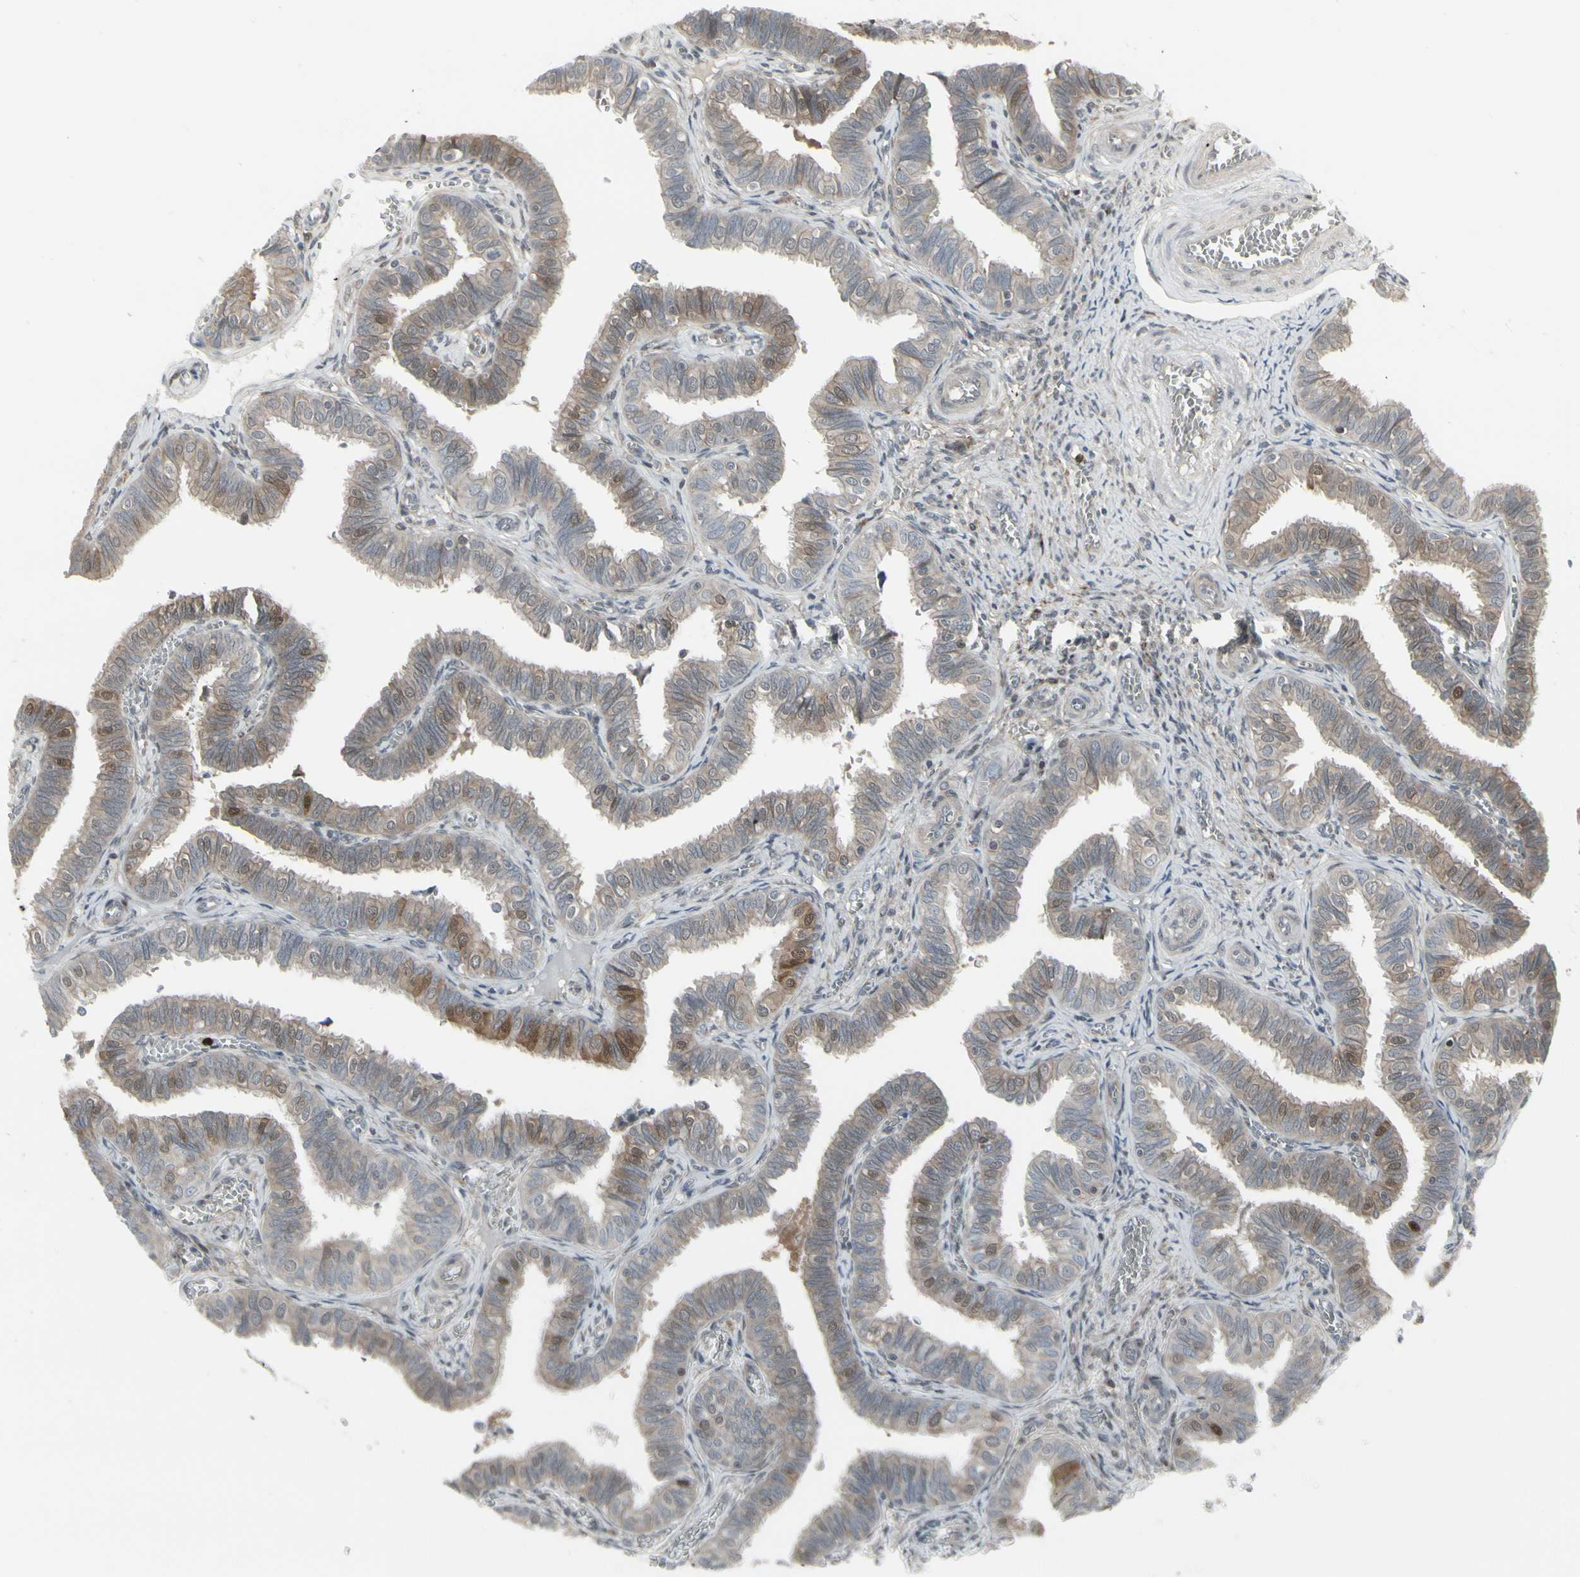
{"staining": {"intensity": "moderate", "quantity": "25%-75%", "location": "cytoplasmic/membranous,nuclear"}, "tissue": "fallopian tube", "cell_type": "Glandular cells", "image_type": "normal", "snomed": [{"axis": "morphology", "description": "Normal tissue, NOS"}, {"axis": "topography", "description": "Fallopian tube"}], "caption": "Immunohistochemical staining of benign fallopian tube reveals medium levels of moderate cytoplasmic/membranous,nuclear positivity in about 25%-75% of glandular cells. (IHC, brightfield microscopy, high magnification).", "gene": "IGFBP6", "patient": {"sex": "female", "age": 46}}